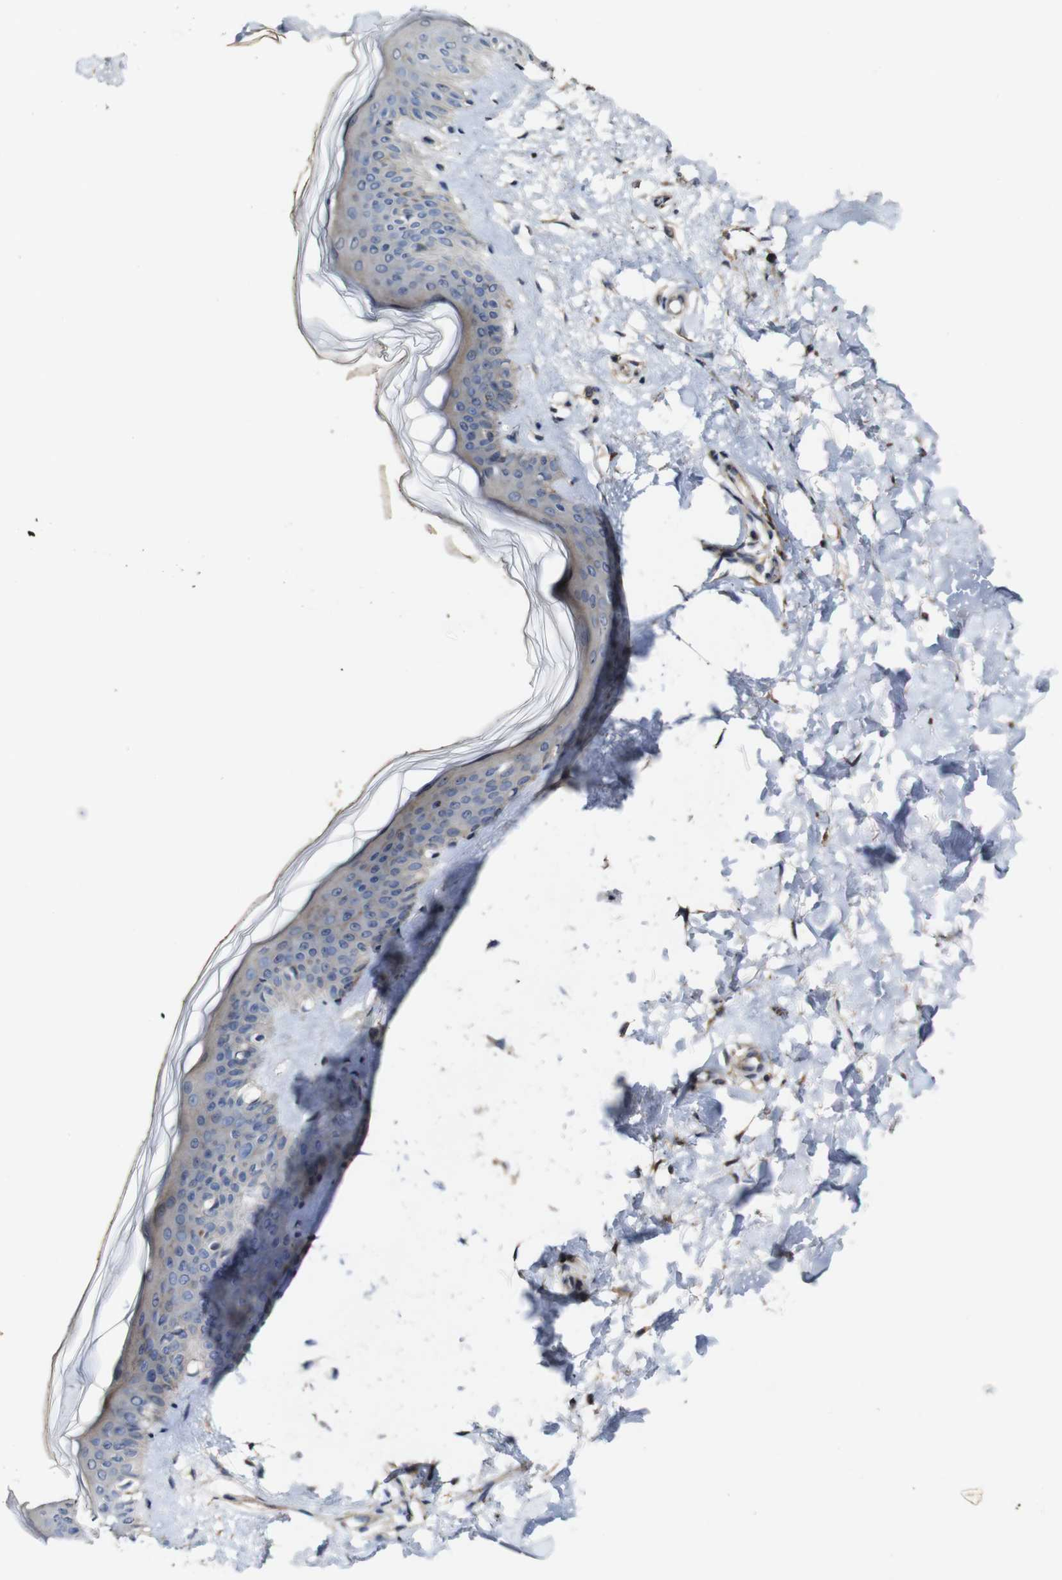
{"staining": {"intensity": "weak", "quantity": "<25%", "location": "cytoplasmic/membranous"}, "tissue": "skin", "cell_type": "Fibroblasts", "image_type": "normal", "snomed": [{"axis": "morphology", "description": "Normal tissue, NOS"}, {"axis": "topography", "description": "Skin"}], "caption": "DAB immunohistochemical staining of normal human skin demonstrates no significant positivity in fibroblasts. (Brightfield microscopy of DAB (3,3'-diaminobenzidine) immunohistochemistry (IHC) at high magnification).", "gene": "GSDME", "patient": {"sex": "female", "age": 41}}